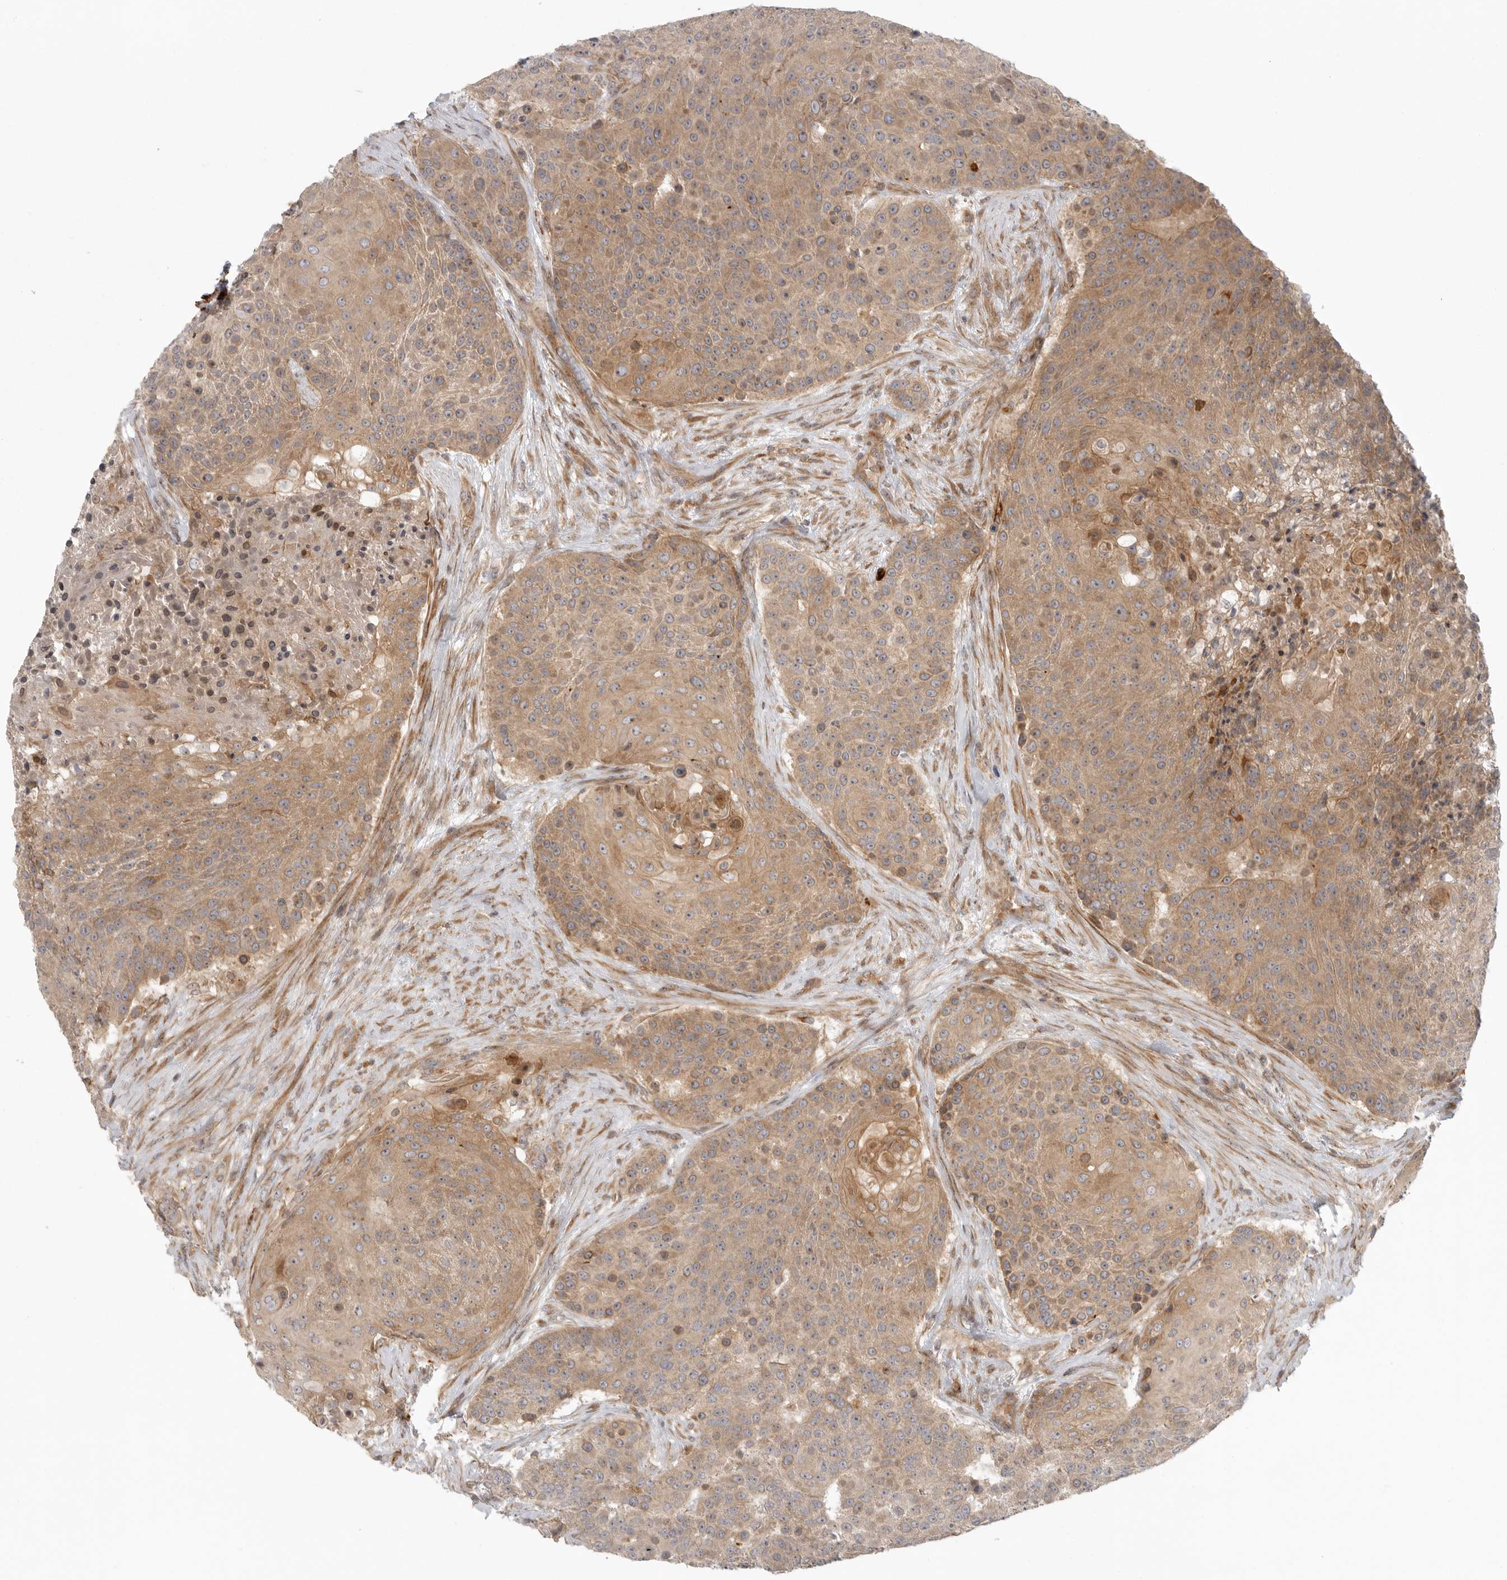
{"staining": {"intensity": "moderate", "quantity": ">75%", "location": "cytoplasmic/membranous"}, "tissue": "urothelial cancer", "cell_type": "Tumor cells", "image_type": "cancer", "snomed": [{"axis": "morphology", "description": "Urothelial carcinoma, High grade"}, {"axis": "topography", "description": "Urinary bladder"}], "caption": "Urothelial cancer was stained to show a protein in brown. There is medium levels of moderate cytoplasmic/membranous positivity in about >75% of tumor cells.", "gene": "CCPG1", "patient": {"sex": "female", "age": 63}}